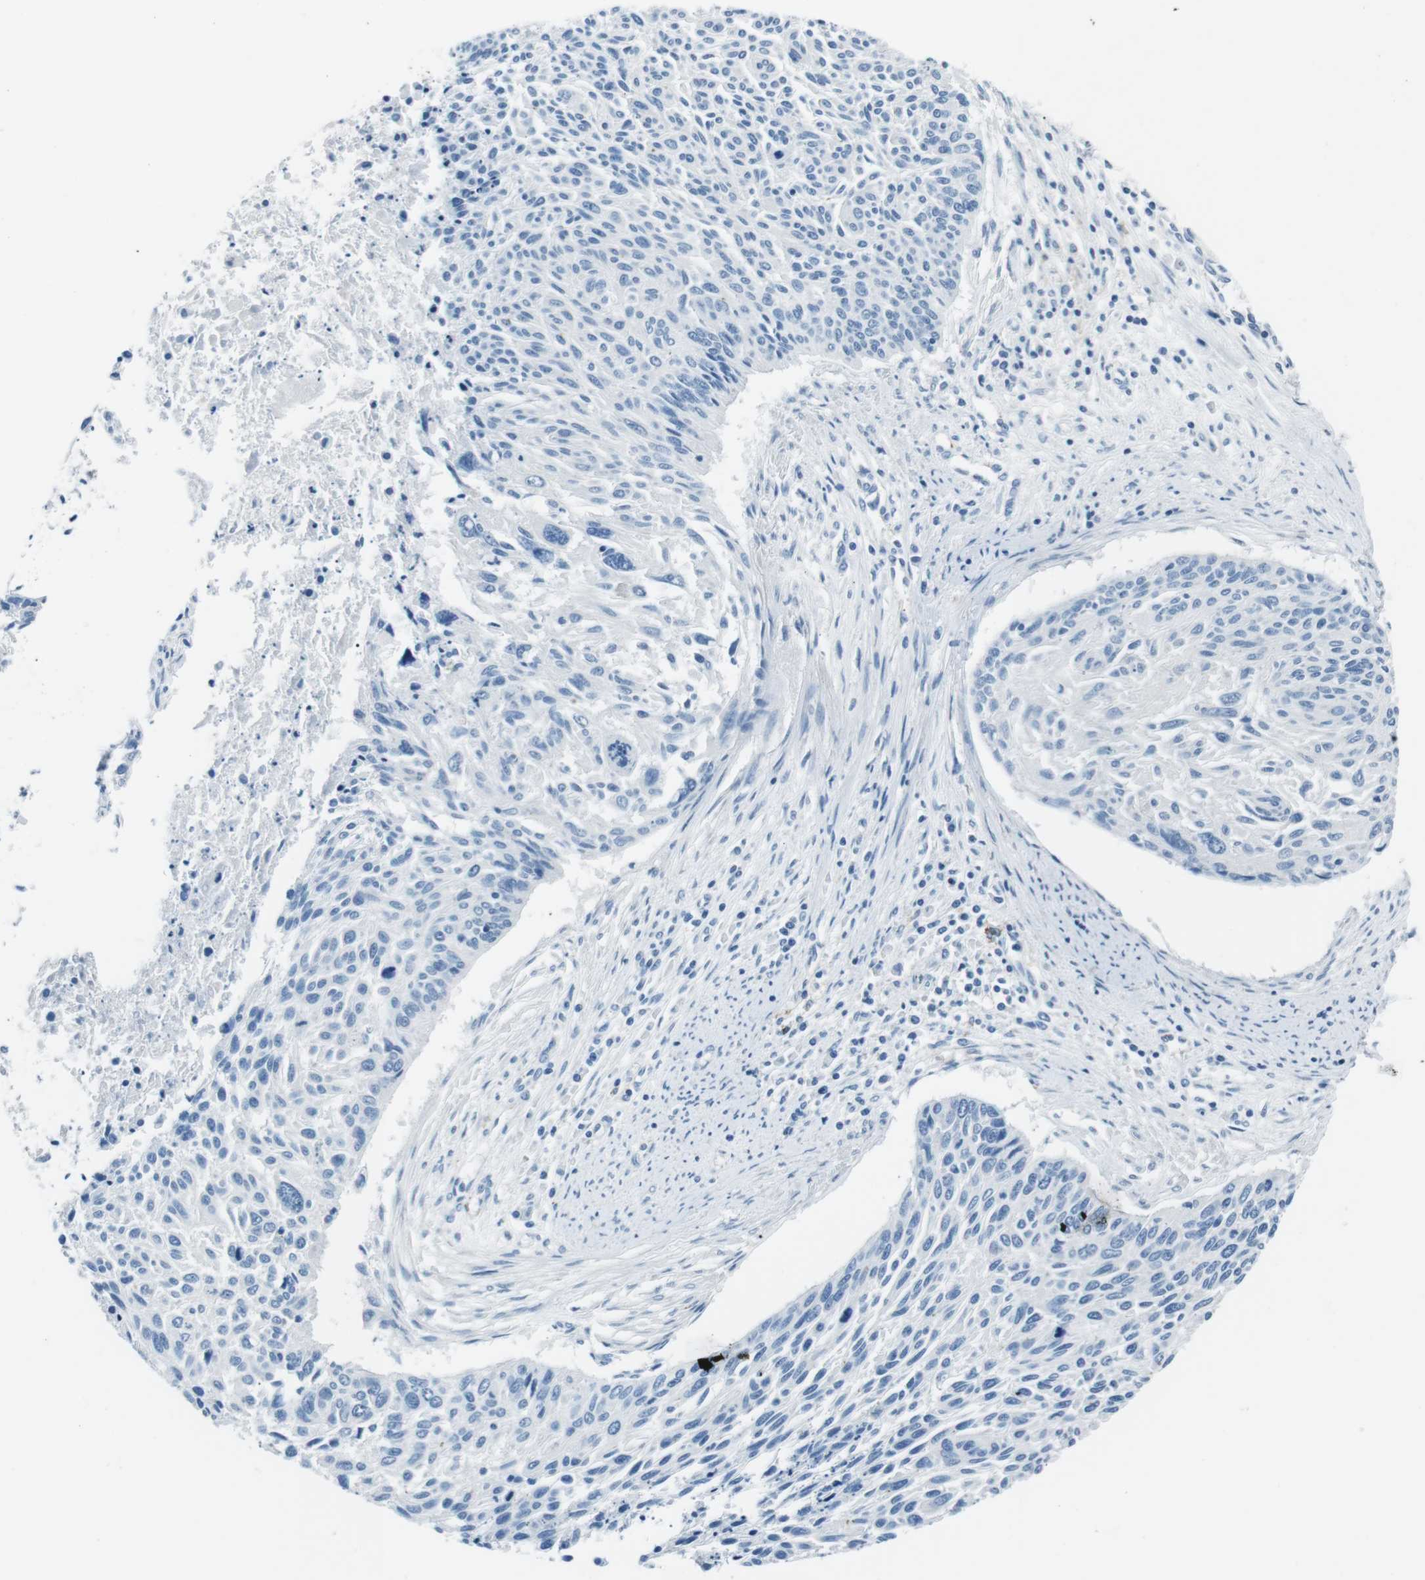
{"staining": {"intensity": "negative", "quantity": "none", "location": "none"}, "tissue": "cervical cancer", "cell_type": "Tumor cells", "image_type": "cancer", "snomed": [{"axis": "morphology", "description": "Squamous cell carcinoma, NOS"}, {"axis": "topography", "description": "Cervix"}], "caption": "IHC micrograph of neoplastic tissue: cervical squamous cell carcinoma stained with DAB (3,3'-diaminobenzidine) demonstrates no significant protein positivity in tumor cells. Nuclei are stained in blue.", "gene": "CSF2RA", "patient": {"sex": "female", "age": 55}}